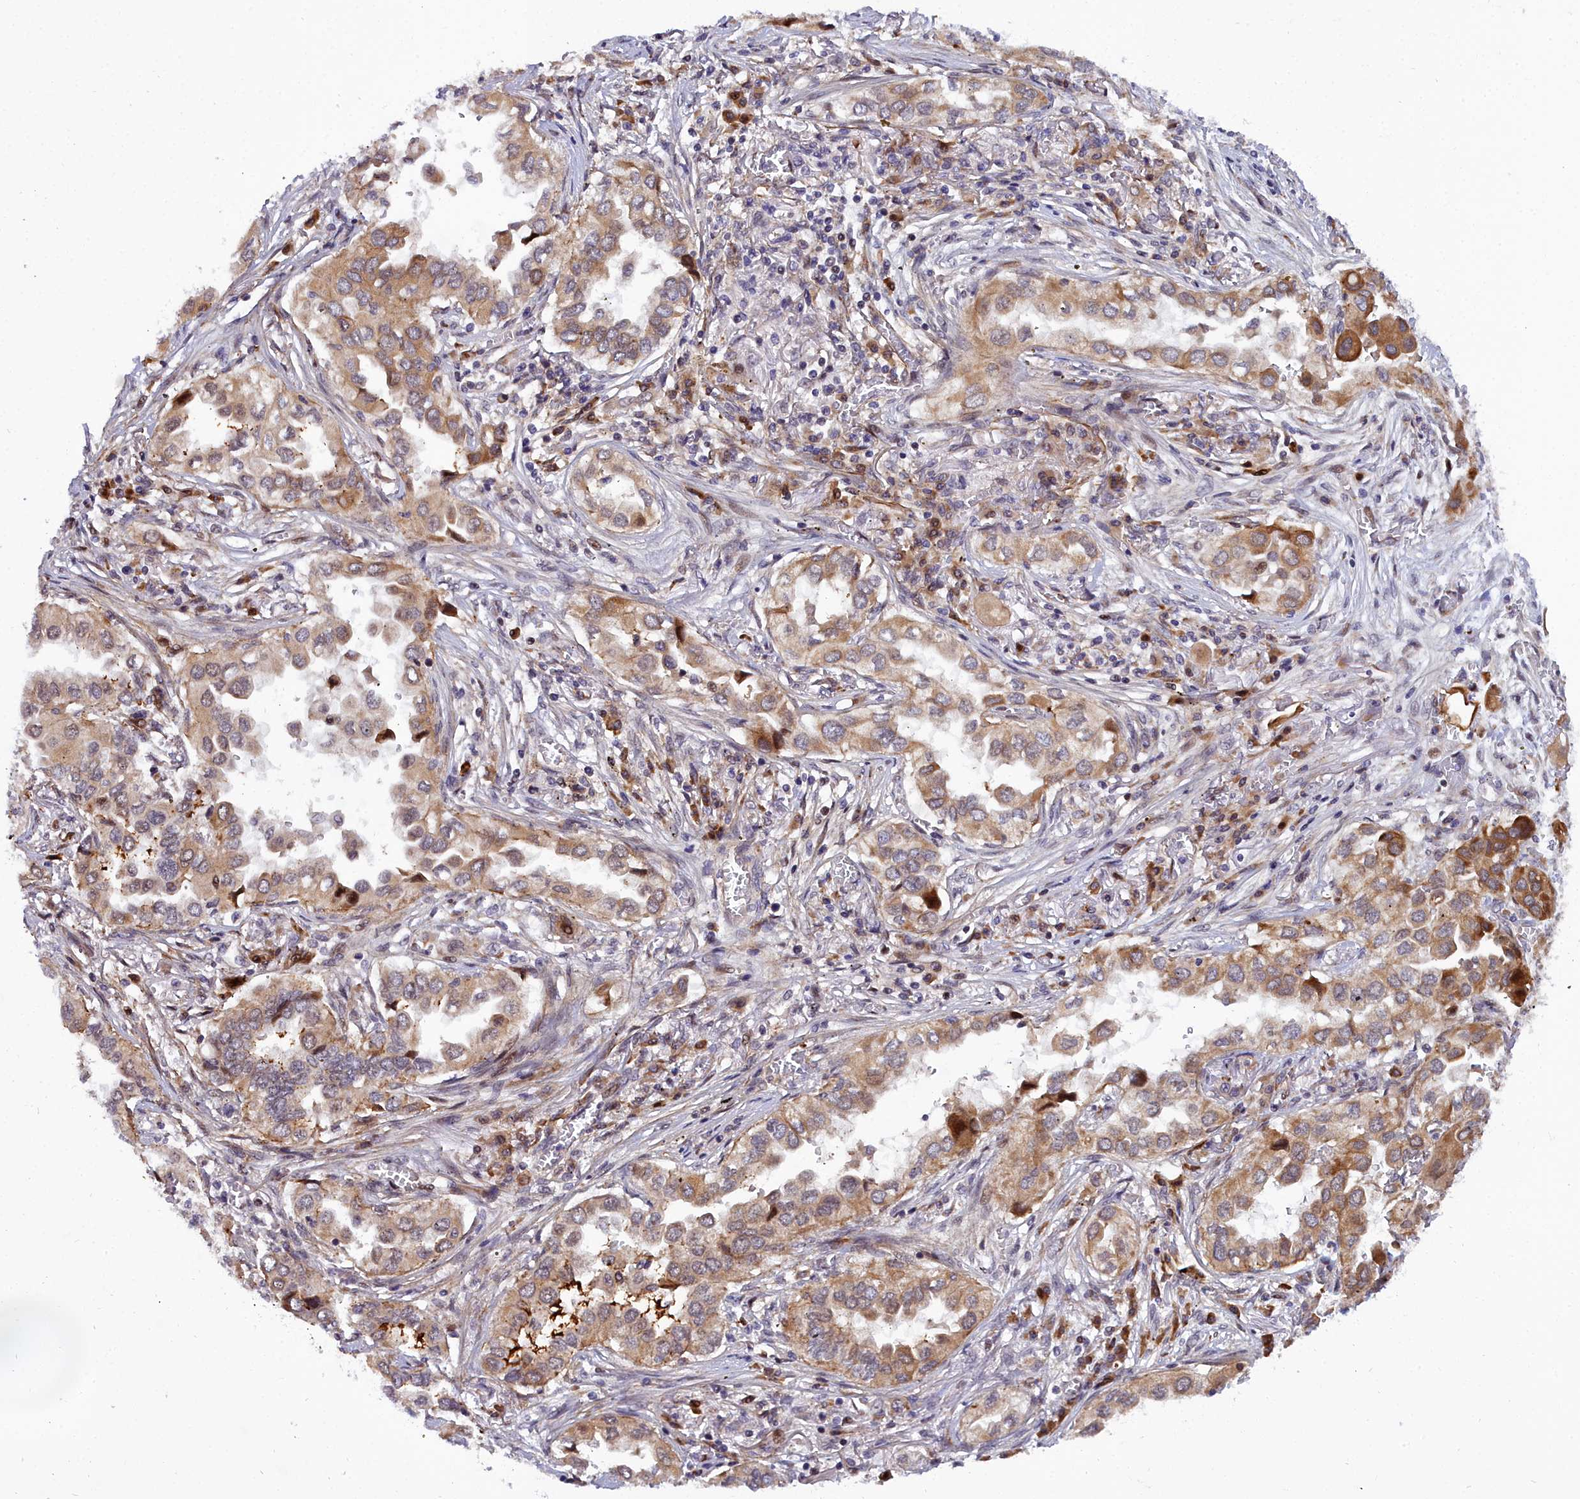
{"staining": {"intensity": "strong", "quantity": "25%-75%", "location": "cytoplasmic/membranous"}, "tissue": "lung cancer", "cell_type": "Tumor cells", "image_type": "cancer", "snomed": [{"axis": "morphology", "description": "Adenocarcinoma, NOS"}, {"axis": "topography", "description": "Lung"}], "caption": "Strong cytoplasmic/membranous expression for a protein is seen in approximately 25%-75% of tumor cells of lung cancer using IHC.", "gene": "MRPS11", "patient": {"sex": "female", "age": 76}}